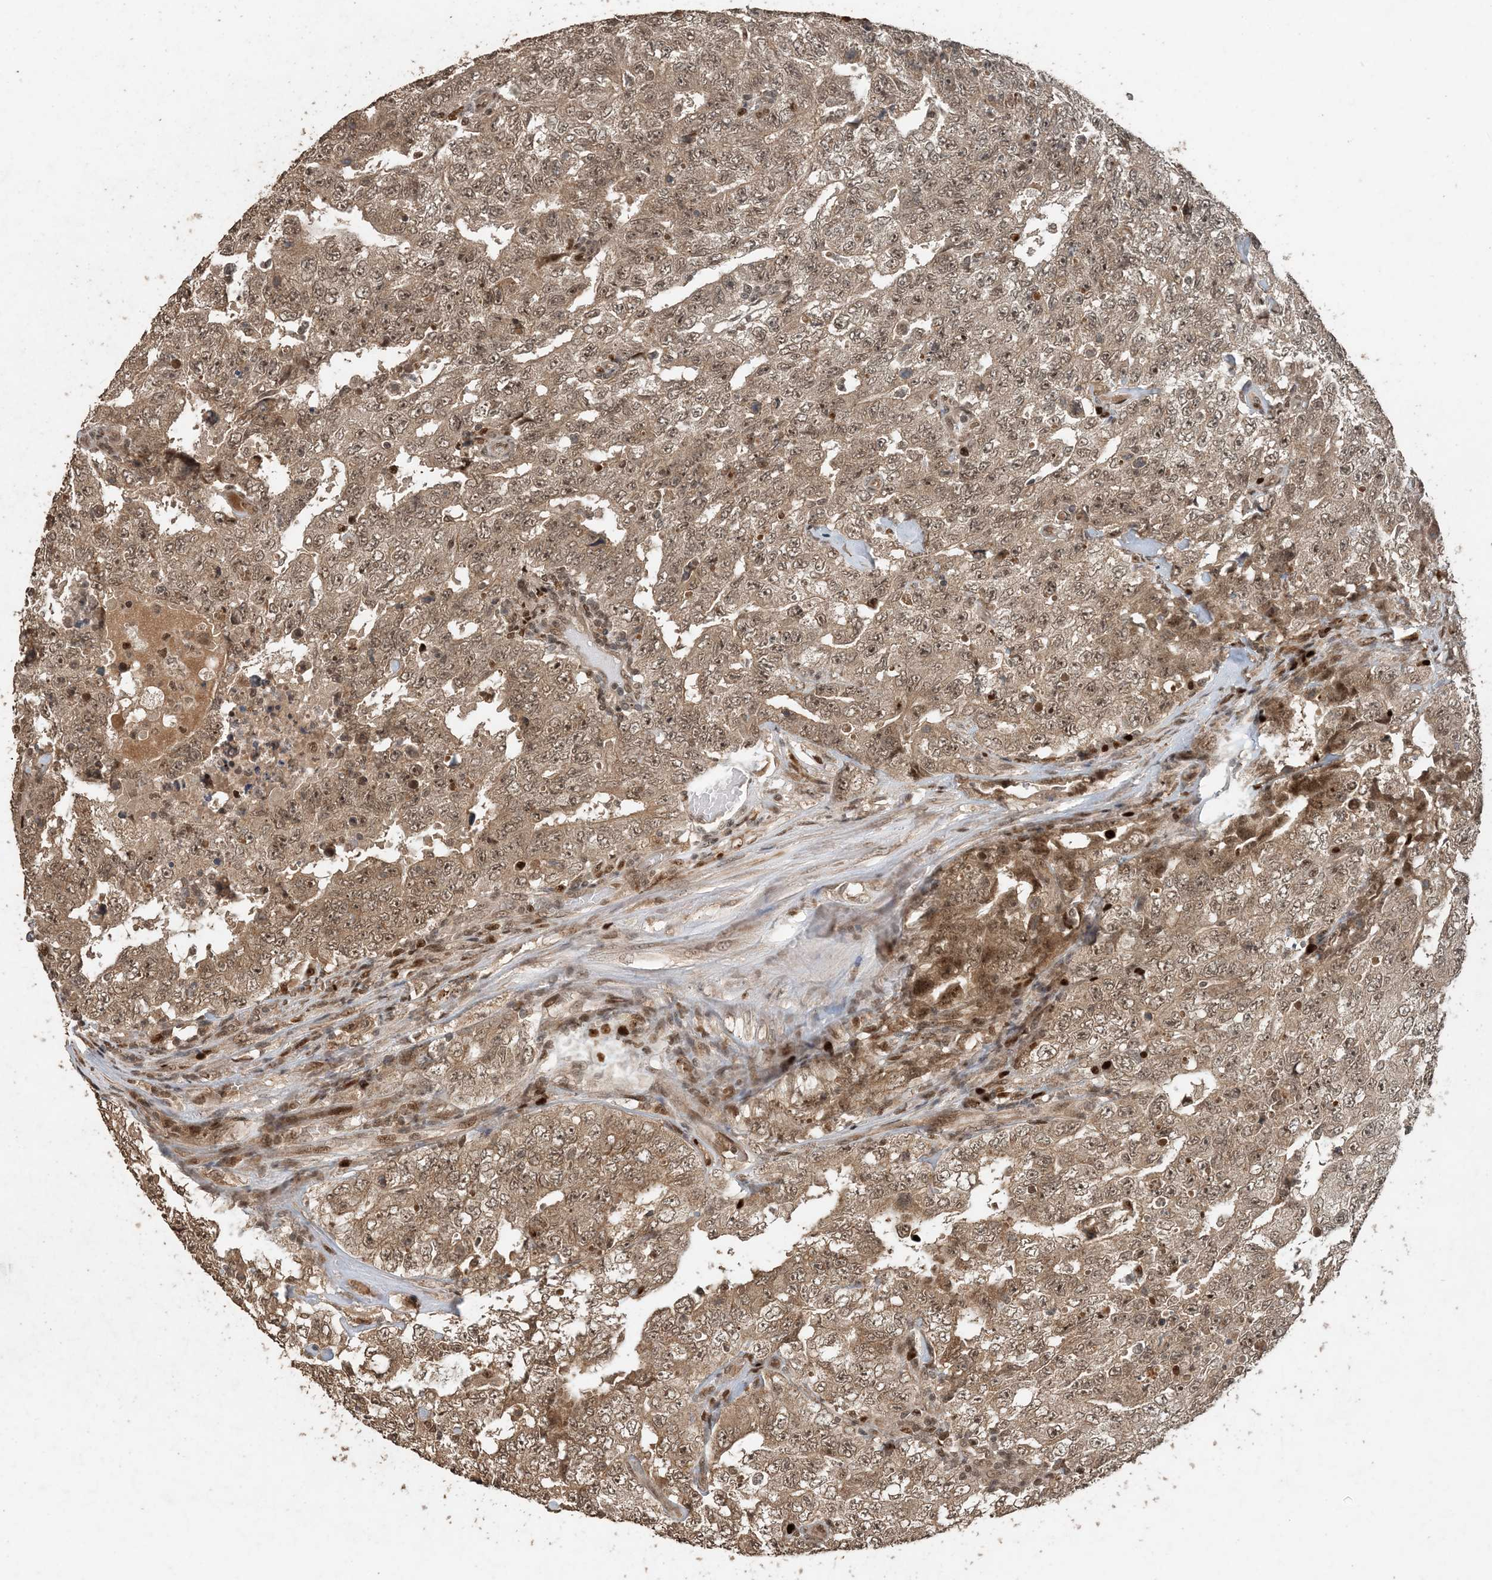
{"staining": {"intensity": "moderate", "quantity": ">75%", "location": "cytoplasmic/membranous,nuclear"}, "tissue": "testis cancer", "cell_type": "Tumor cells", "image_type": "cancer", "snomed": [{"axis": "morphology", "description": "Carcinoma, Embryonal, NOS"}, {"axis": "topography", "description": "Testis"}], "caption": "Immunohistochemistry image of human testis embryonal carcinoma stained for a protein (brown), which exhibits medium levels of moderate cytoplasmic/membranous and nuclear positivity in approximately >75% of tumor cells.", "gene": "ATP13A2", "patient": {"sex": "male", "age": 26}}